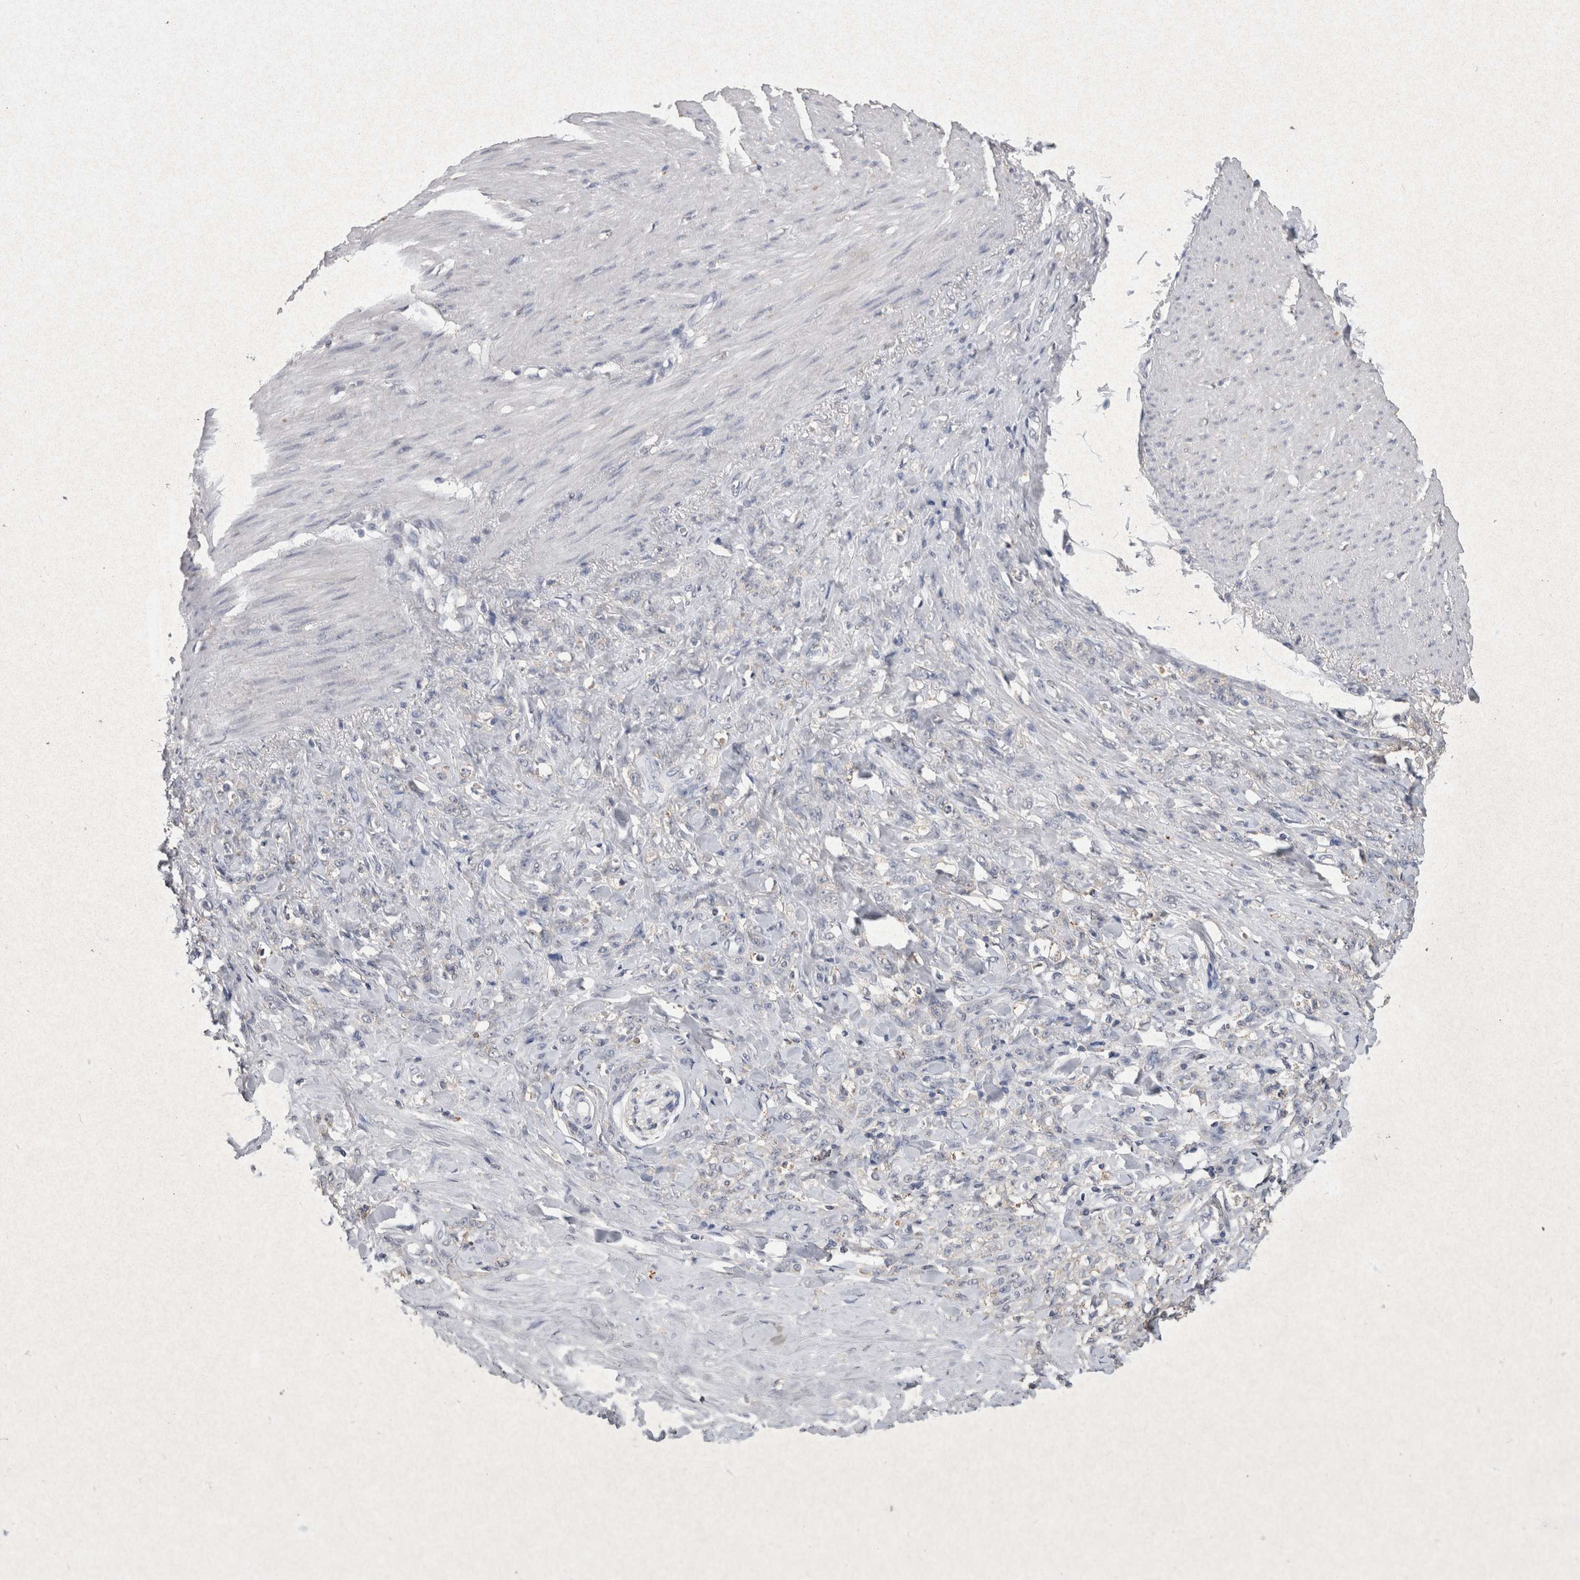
{"staining": {"intensity": "negative", "quantity": "none", "location": "none"}, "tissue": "stomach cancer", "cell_type": "Tumor cells", "image_type": "cancer", "snomed": [{"axis": "morphology", "description": "Adenocarcinoma, NOS"}, {"axis": "topography", "description": "Stomach"}], "caption": "The micrograph displays no staining of tumor cells in stomach adenocarcinoma. The staining was performed using DAB to visualize the protein expression in brown, while the nuclei were stained in blue with hematoxylin (Magnification: 20x).", "gene": "CNTFR", "patient": {"sex": "male", "age": 82}}